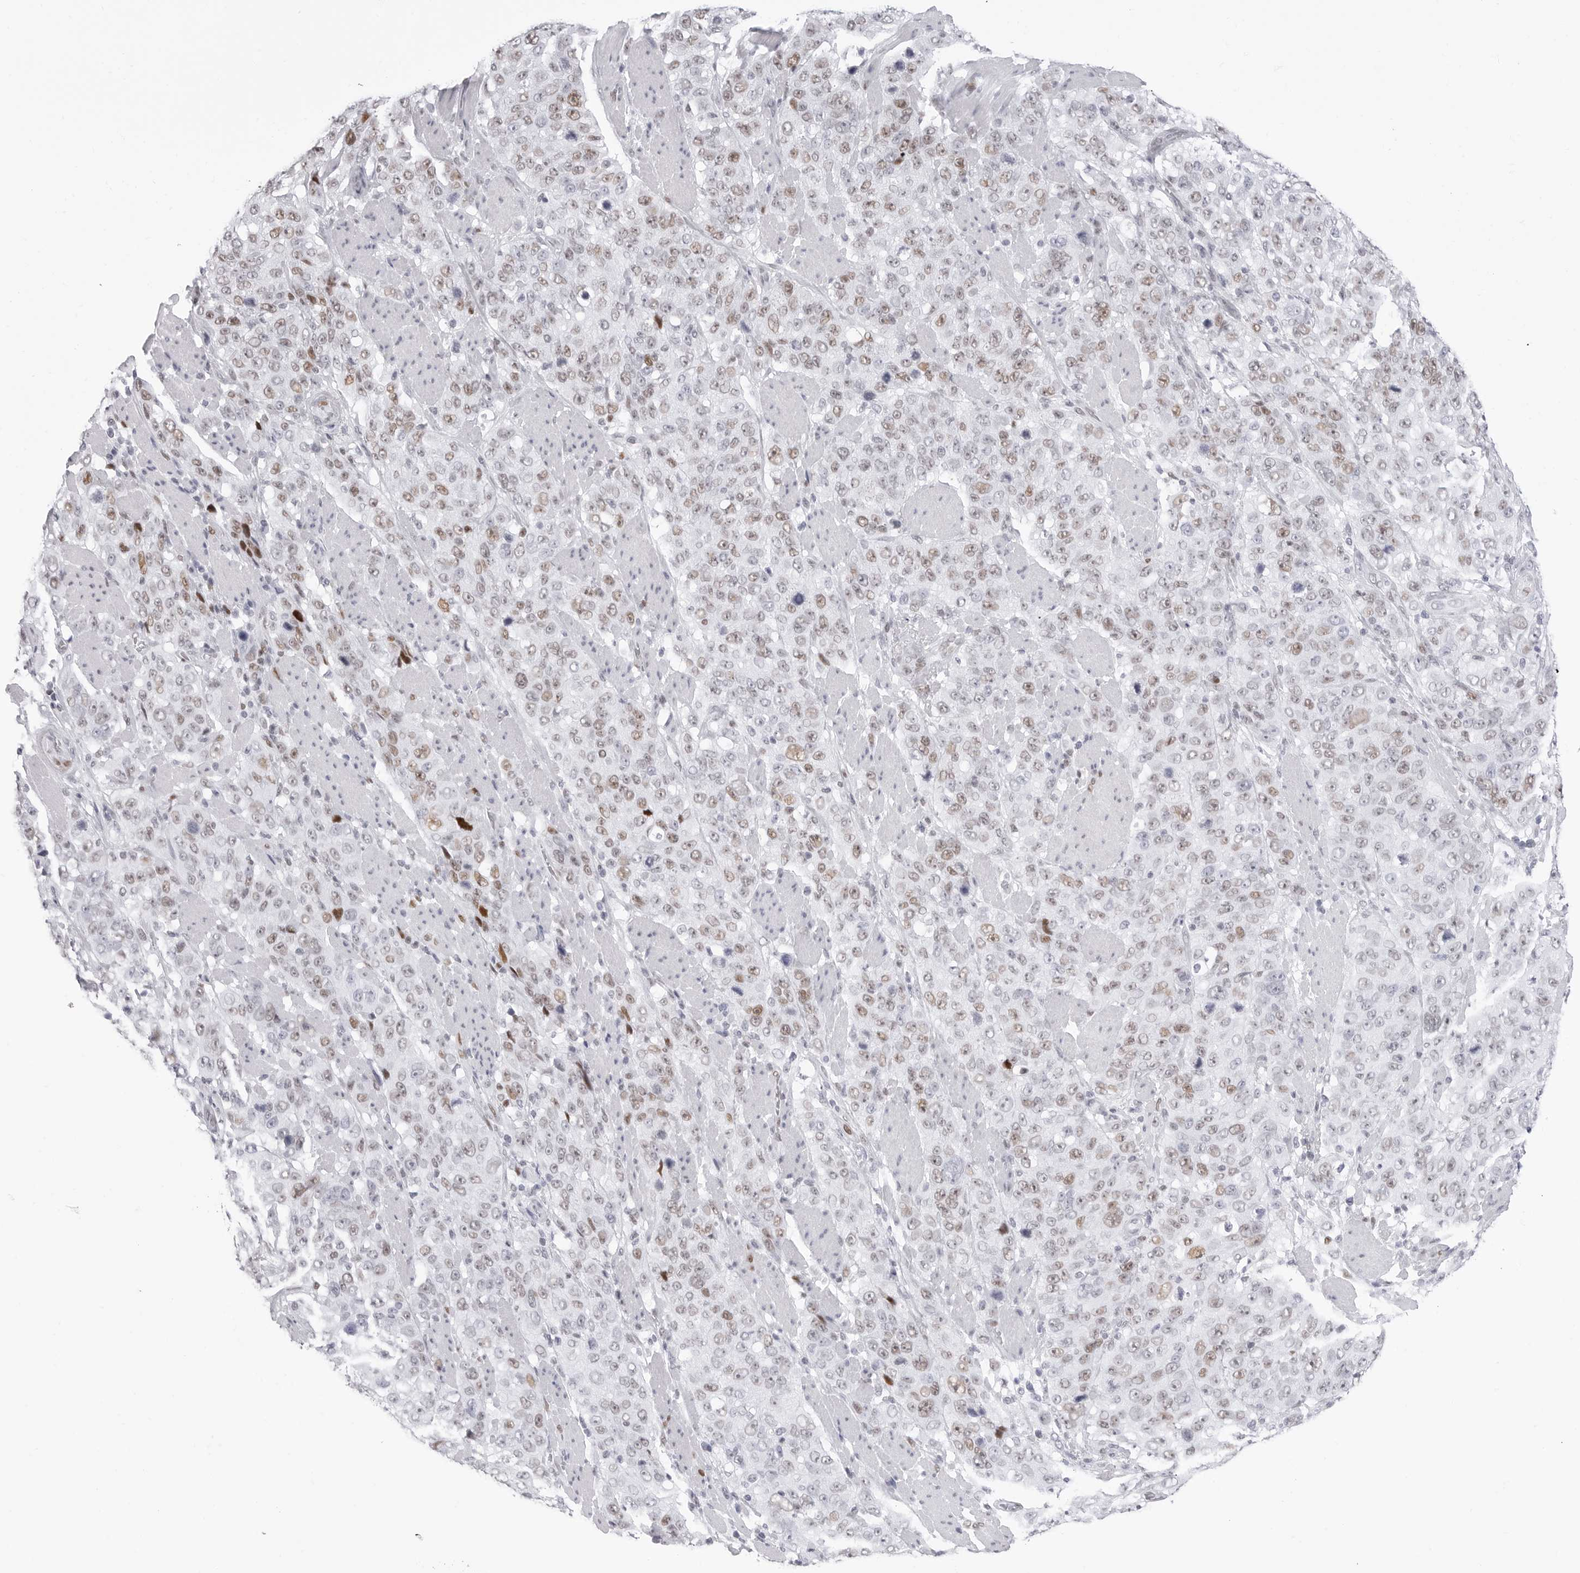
{"staining": {"intensity": "weak", "quantity": ">75%", "location": "nuclear"}, "tissue": "stomach cancer", "cell_type": "Tumor cells", "image_type": "cancer", "snomed": [{"axis": "morphology", "description": "Adenocarcinoma, NOS"}, {"axis": "topography", "description": "Stomach"}], "caption": "Stomach cancer stained with a brown dye reveals weak nuclear positive positivity in about >75% of tumor cells.", "gene": "NASP", "patient": {"sex": "male", "age": 48}}